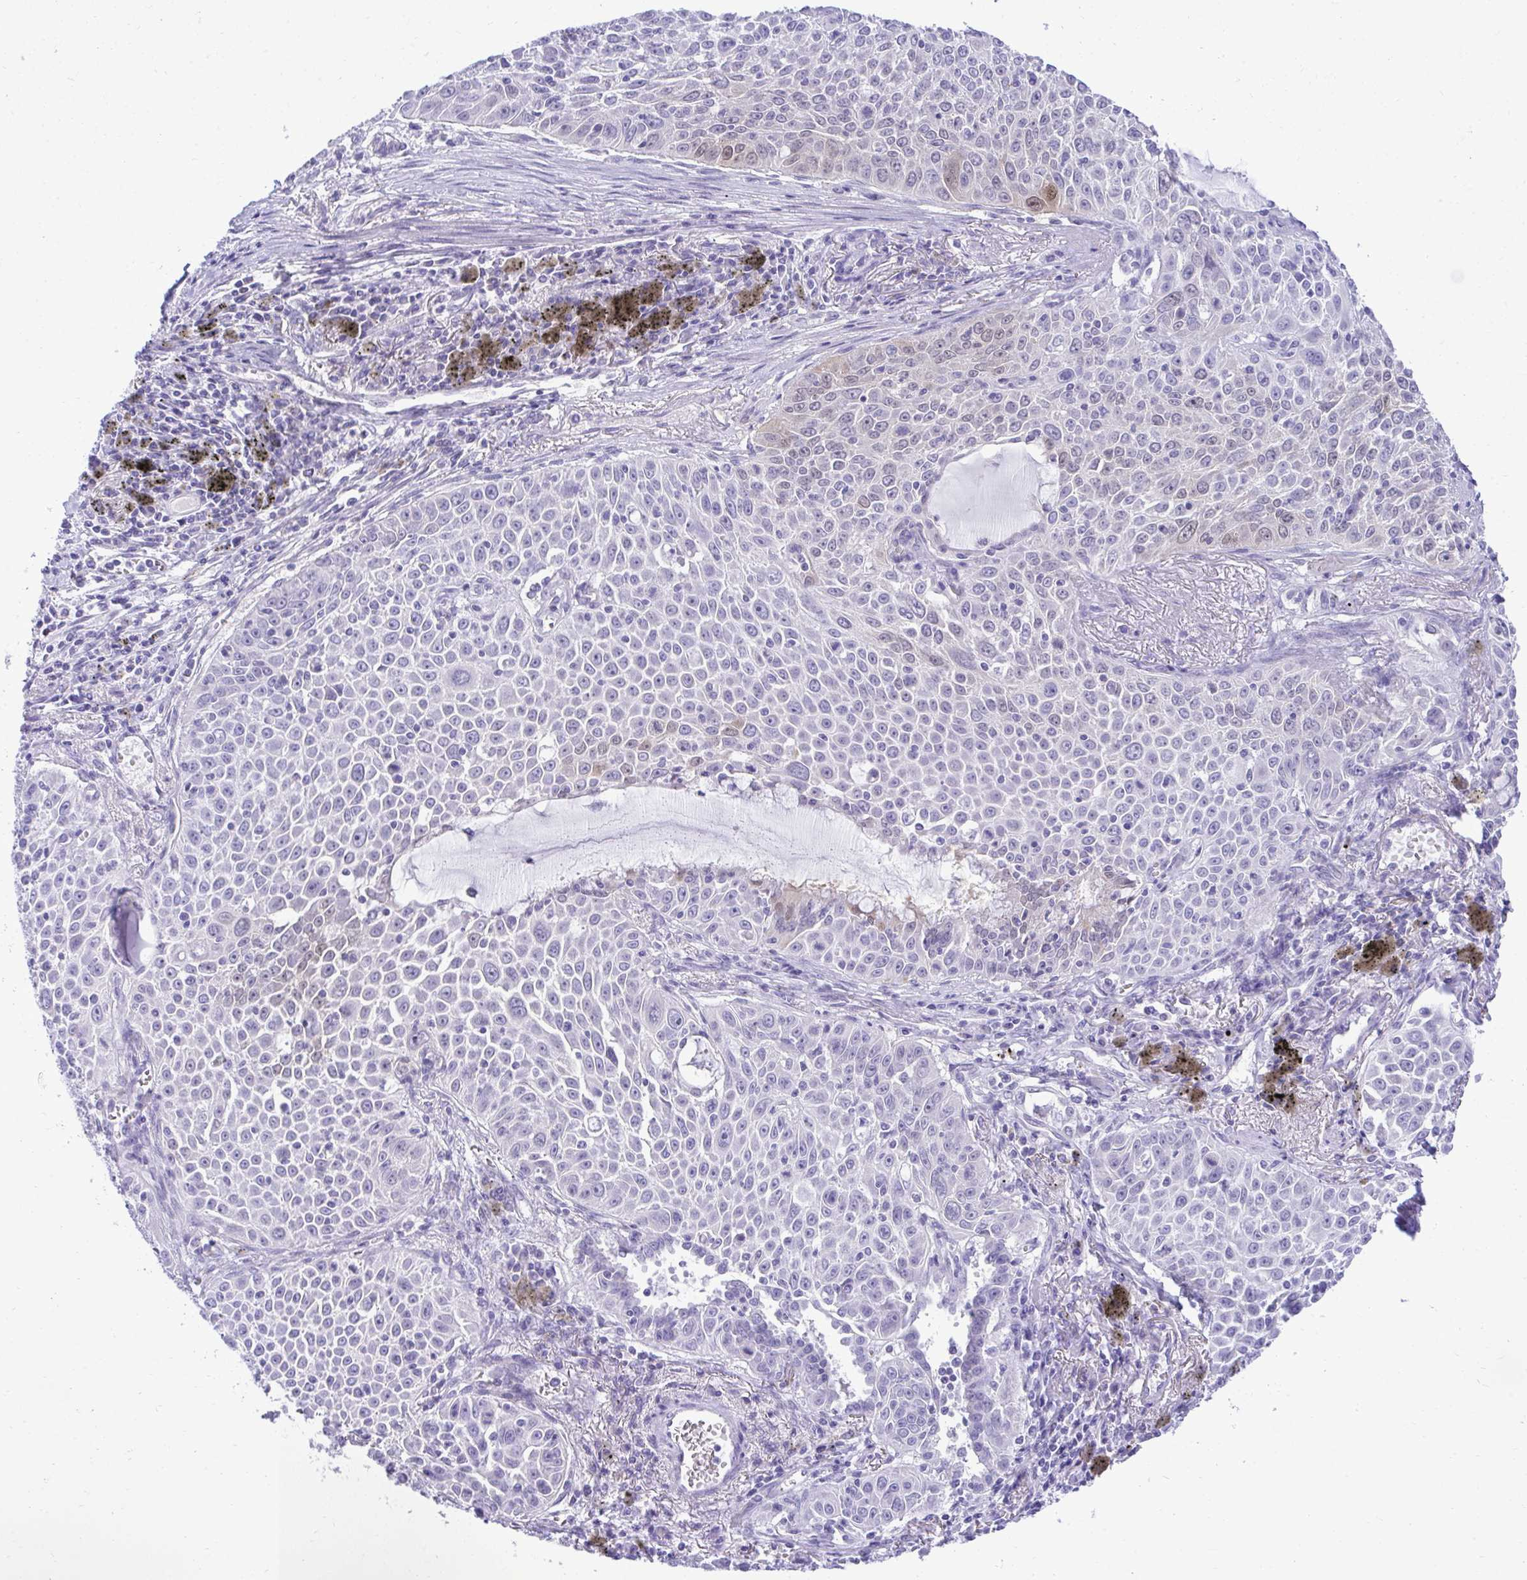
{"staining": {"intensity": "negative", "quantity": "none", "location": "none"}, "tissue": "lung cancer", "cell_type": "Tumor cells", "image_type": "cancer", "snomed": [{"axis": "morphology", "description": "Squamous cell carcinoma, NOS"}, {"axis": "morphology", "description": "Squamous cell carcinoma, metastatic, NOS"}, {"axis": "topography", "description": "Lymph node"}, {"axis": "topography", "description": "Lung"}], "caption": "Tumor cells show no significant expression in metastatic squamous cell carcinoma (lung).", "gene": "PGM2L1", "patient": {"sex": "female", "age": 62}}